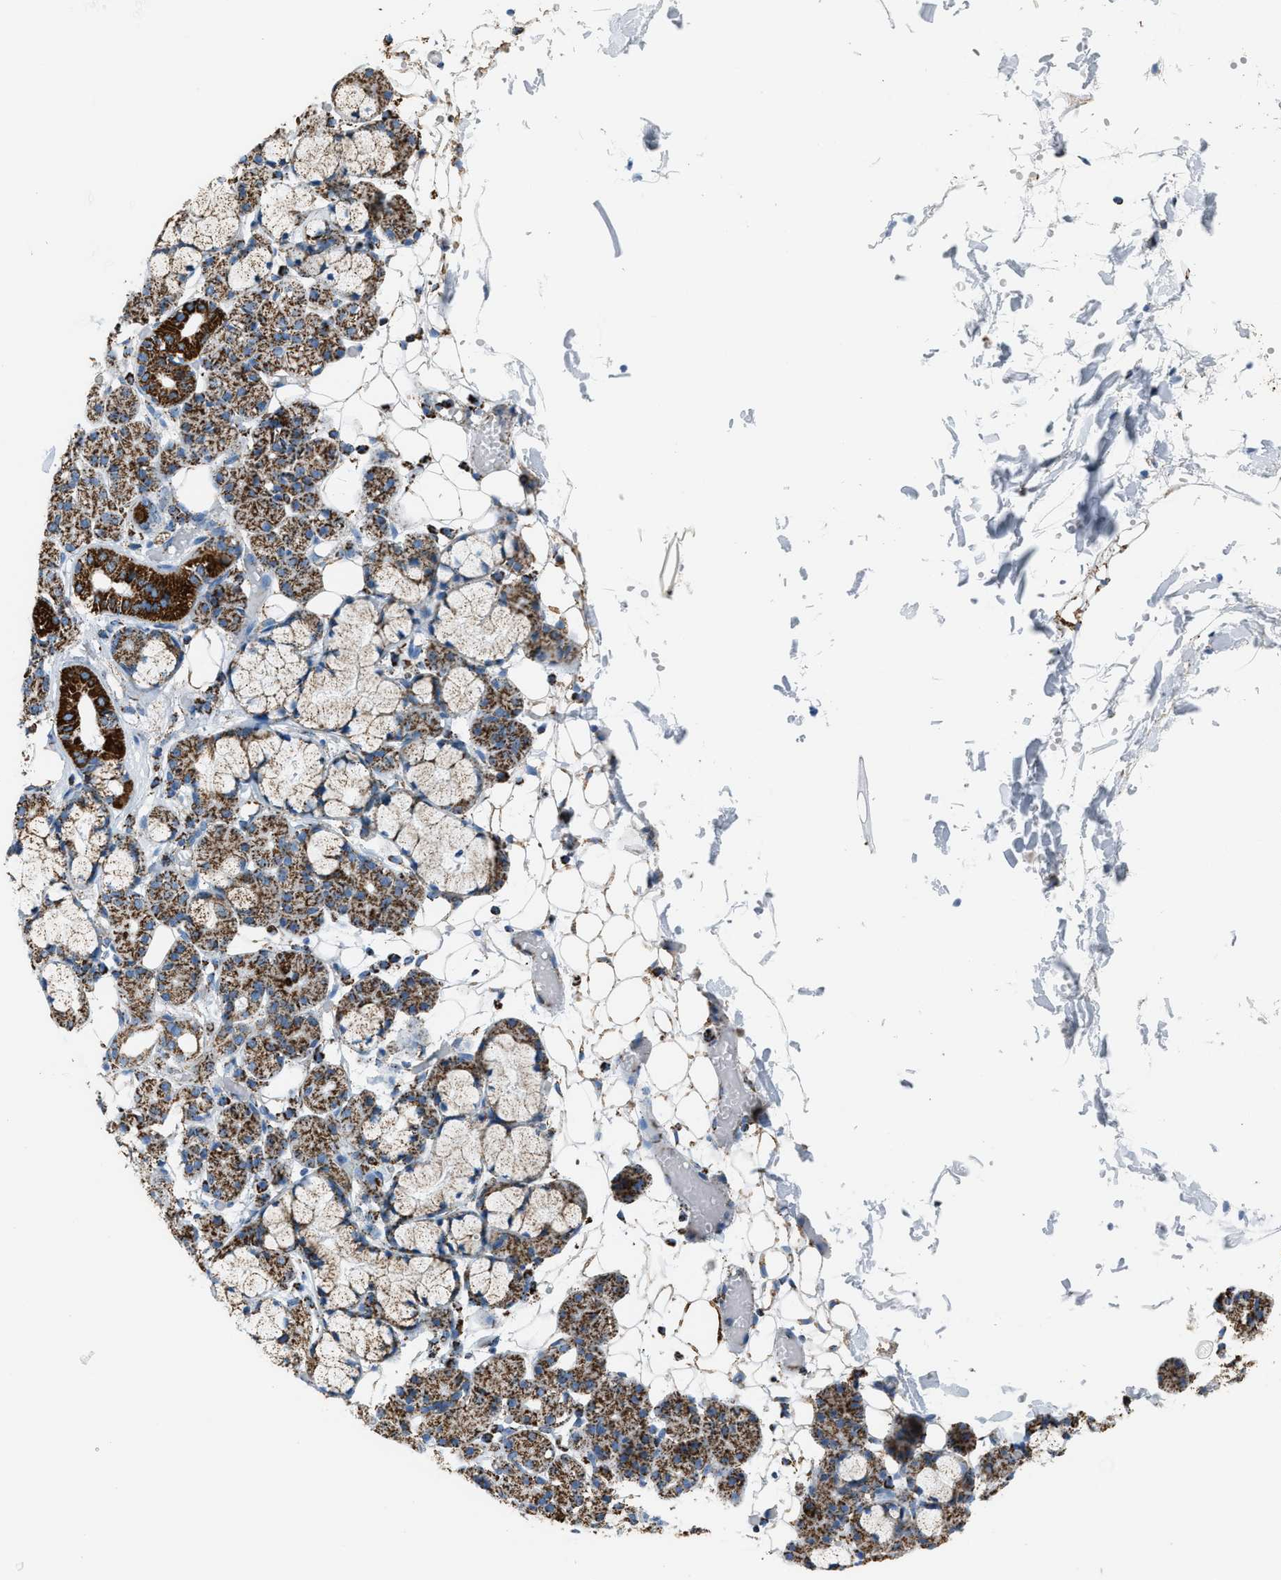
{"staining": {"intensity": "strong", "quantity": ">75%", "location": "cytoplasmic/membranous"}, "tissue": "salivary gland", "cell_type": "Glandular cells", "image_type": "normal", "snomed": [{"axis": "morphology", "description": "Normal tissue, NOS"}, {"axis": "topography", "description": "Salivary gland"}], "caption": "The photomicrograph reveals a brown stain indicating the presence of a protein in the cytoplasmic/membranous of glandular cells in salivary gland. The protein of interest is shown in brown color, while the nuclei are stained blue.", "gene": "MDH2", "patient": {"sex": "male", "age": 63}}